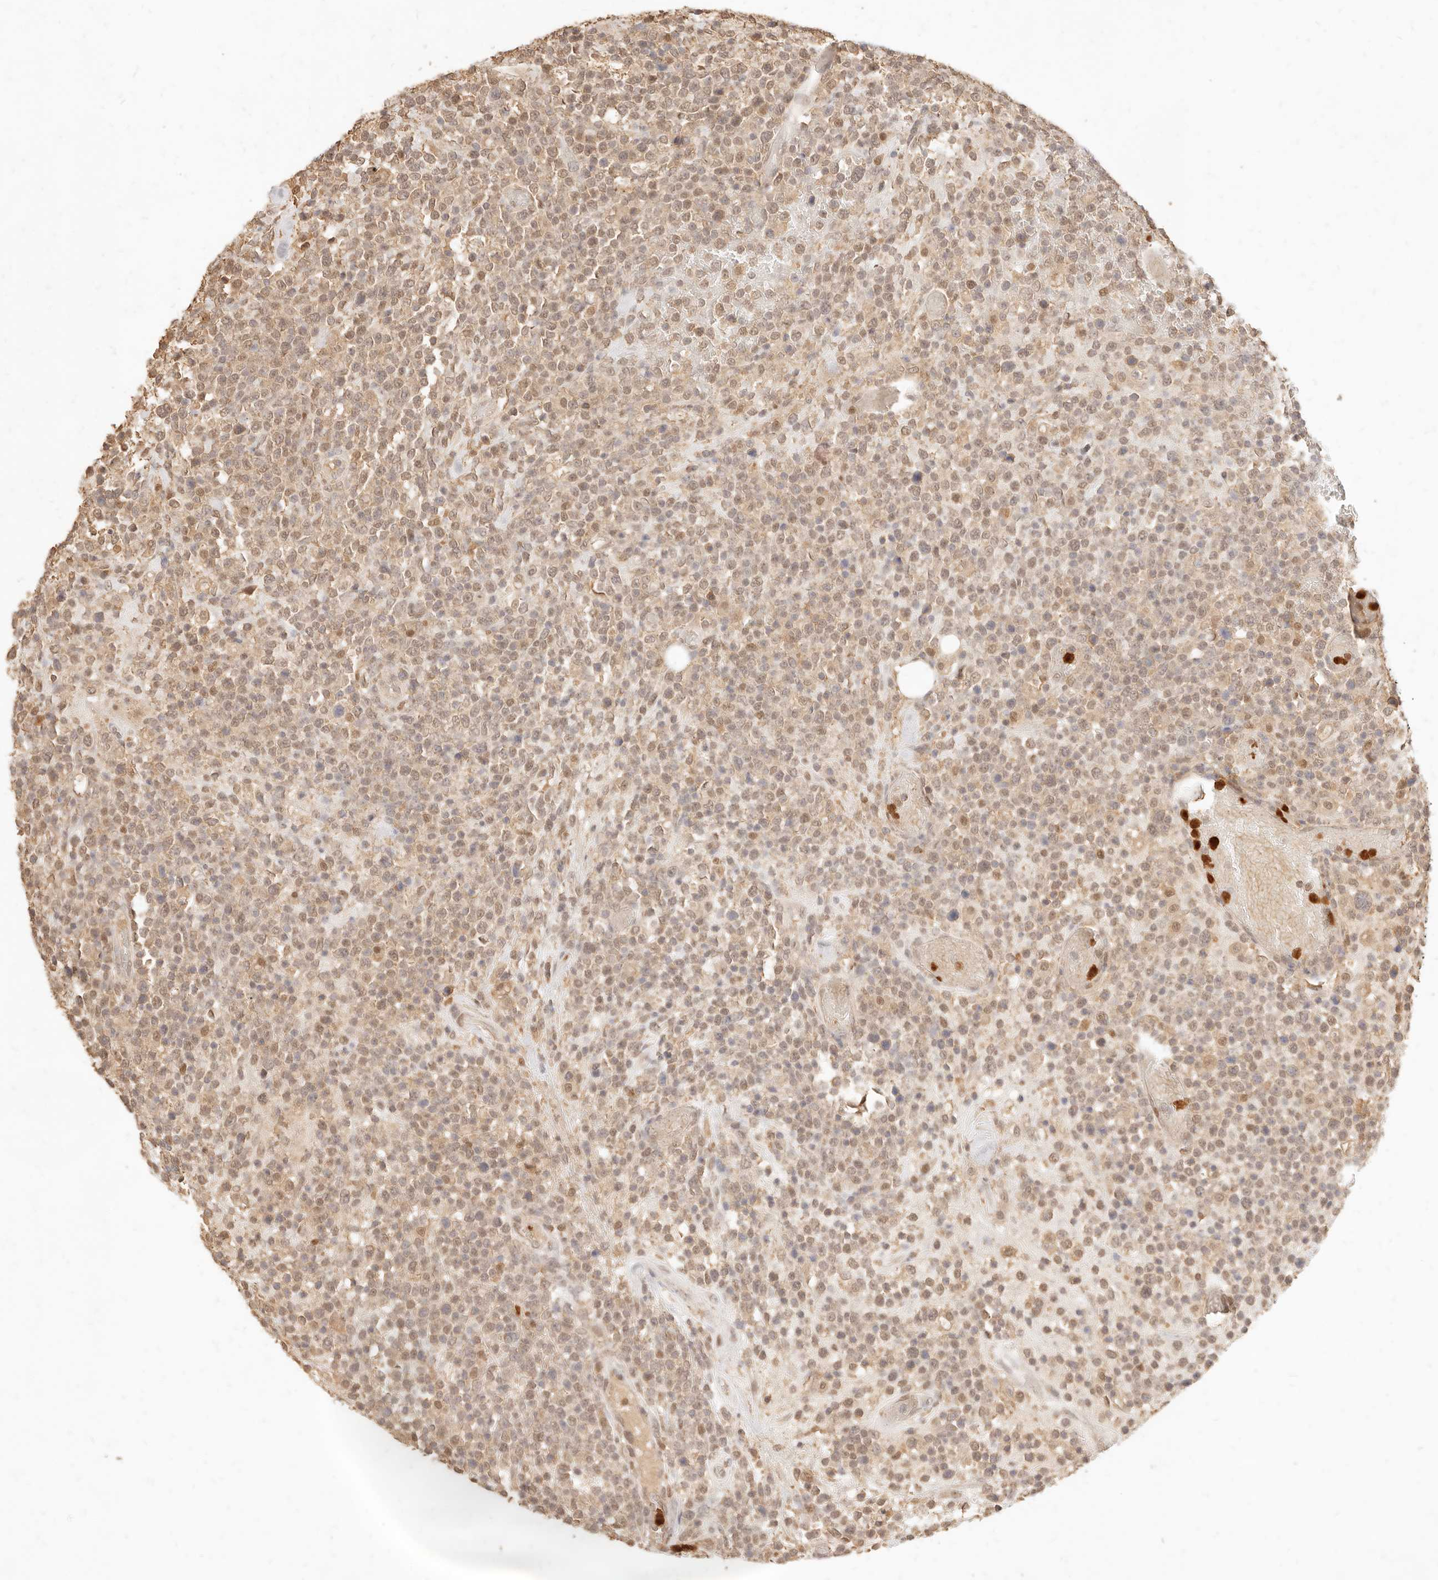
{"staining": {"intensity": "moderate", "quantity": ">75%", "location": "nuclear"}, "tissue": "lymphoma", "cell_type": "Tumor cells", "image_type": "cancer", "snomed": [{"axis": "morphology", "description": "Malignant lymphoma, non-Hodgkin's type, High grade"}, {"axis": "topography", "description": "Colon"}], "caption": "A histopathology image of human malignant lymphoma, non-Hodgkin's type (high-grade) stained for a protein exhibits moderate nuclear brown staining in tumor cells. (DAB = brown stain, brightfield microscopy at high magnification).", "gene": "TMTC2", "patient": {"sex": "female", "age": 53}}